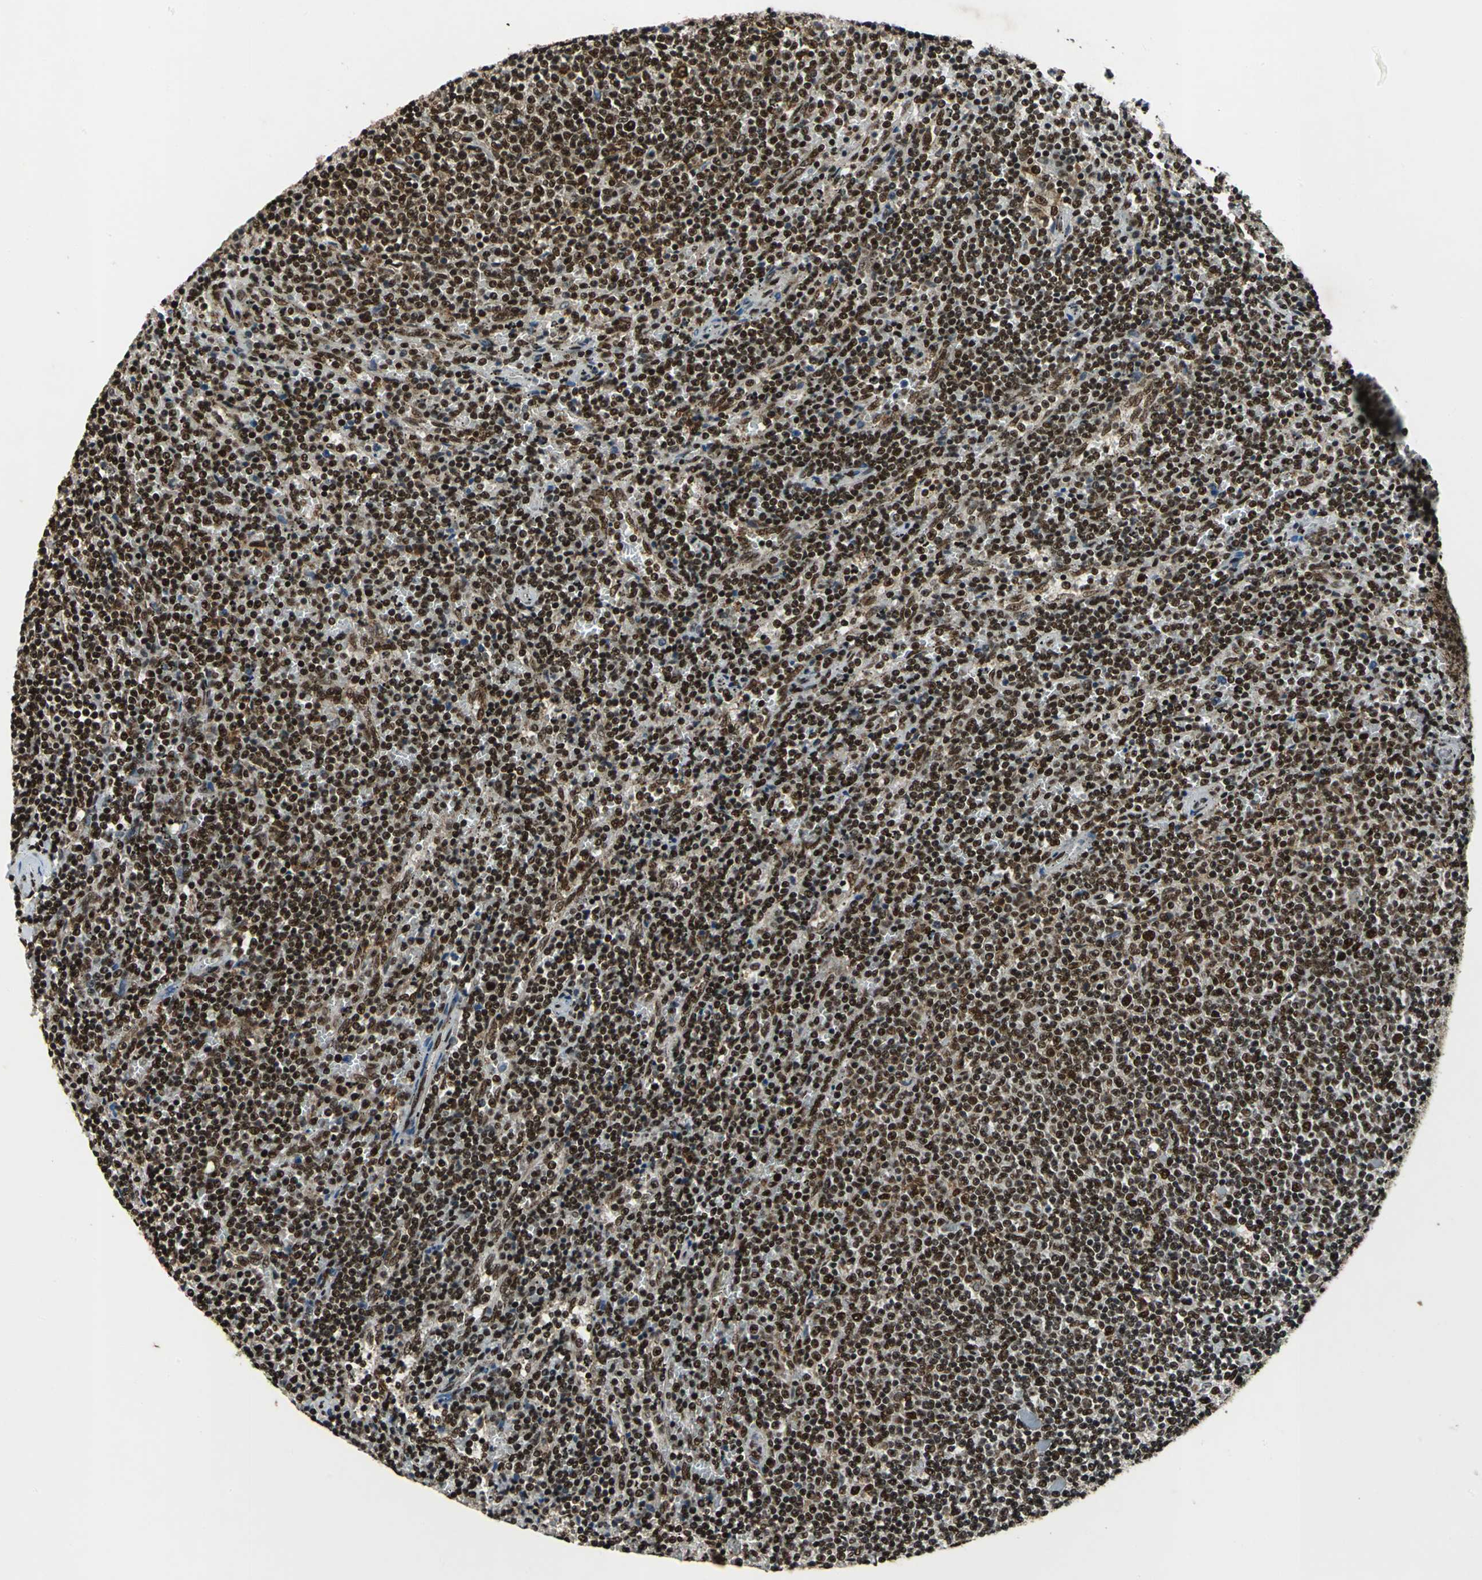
{"staining": {"intensity": "strong", "quantity": ">75%", "location": "nuclear"}, "tissue": "lymphoma", "cell_type": "Tumor cells", "image_type": "cancer", "snomed": [{"axis": "morphology", "description": "Malignant lymphoma, non-Hodgkin's type, Low grade"}, {"axis": "topography", "description": "Spleen"}], "caption": "Strong nuclear expression is seen in about >75% of tumor cells in lymphoma.", "gene": "MTA2", "patient": {"sex": "female", "age": 50}}